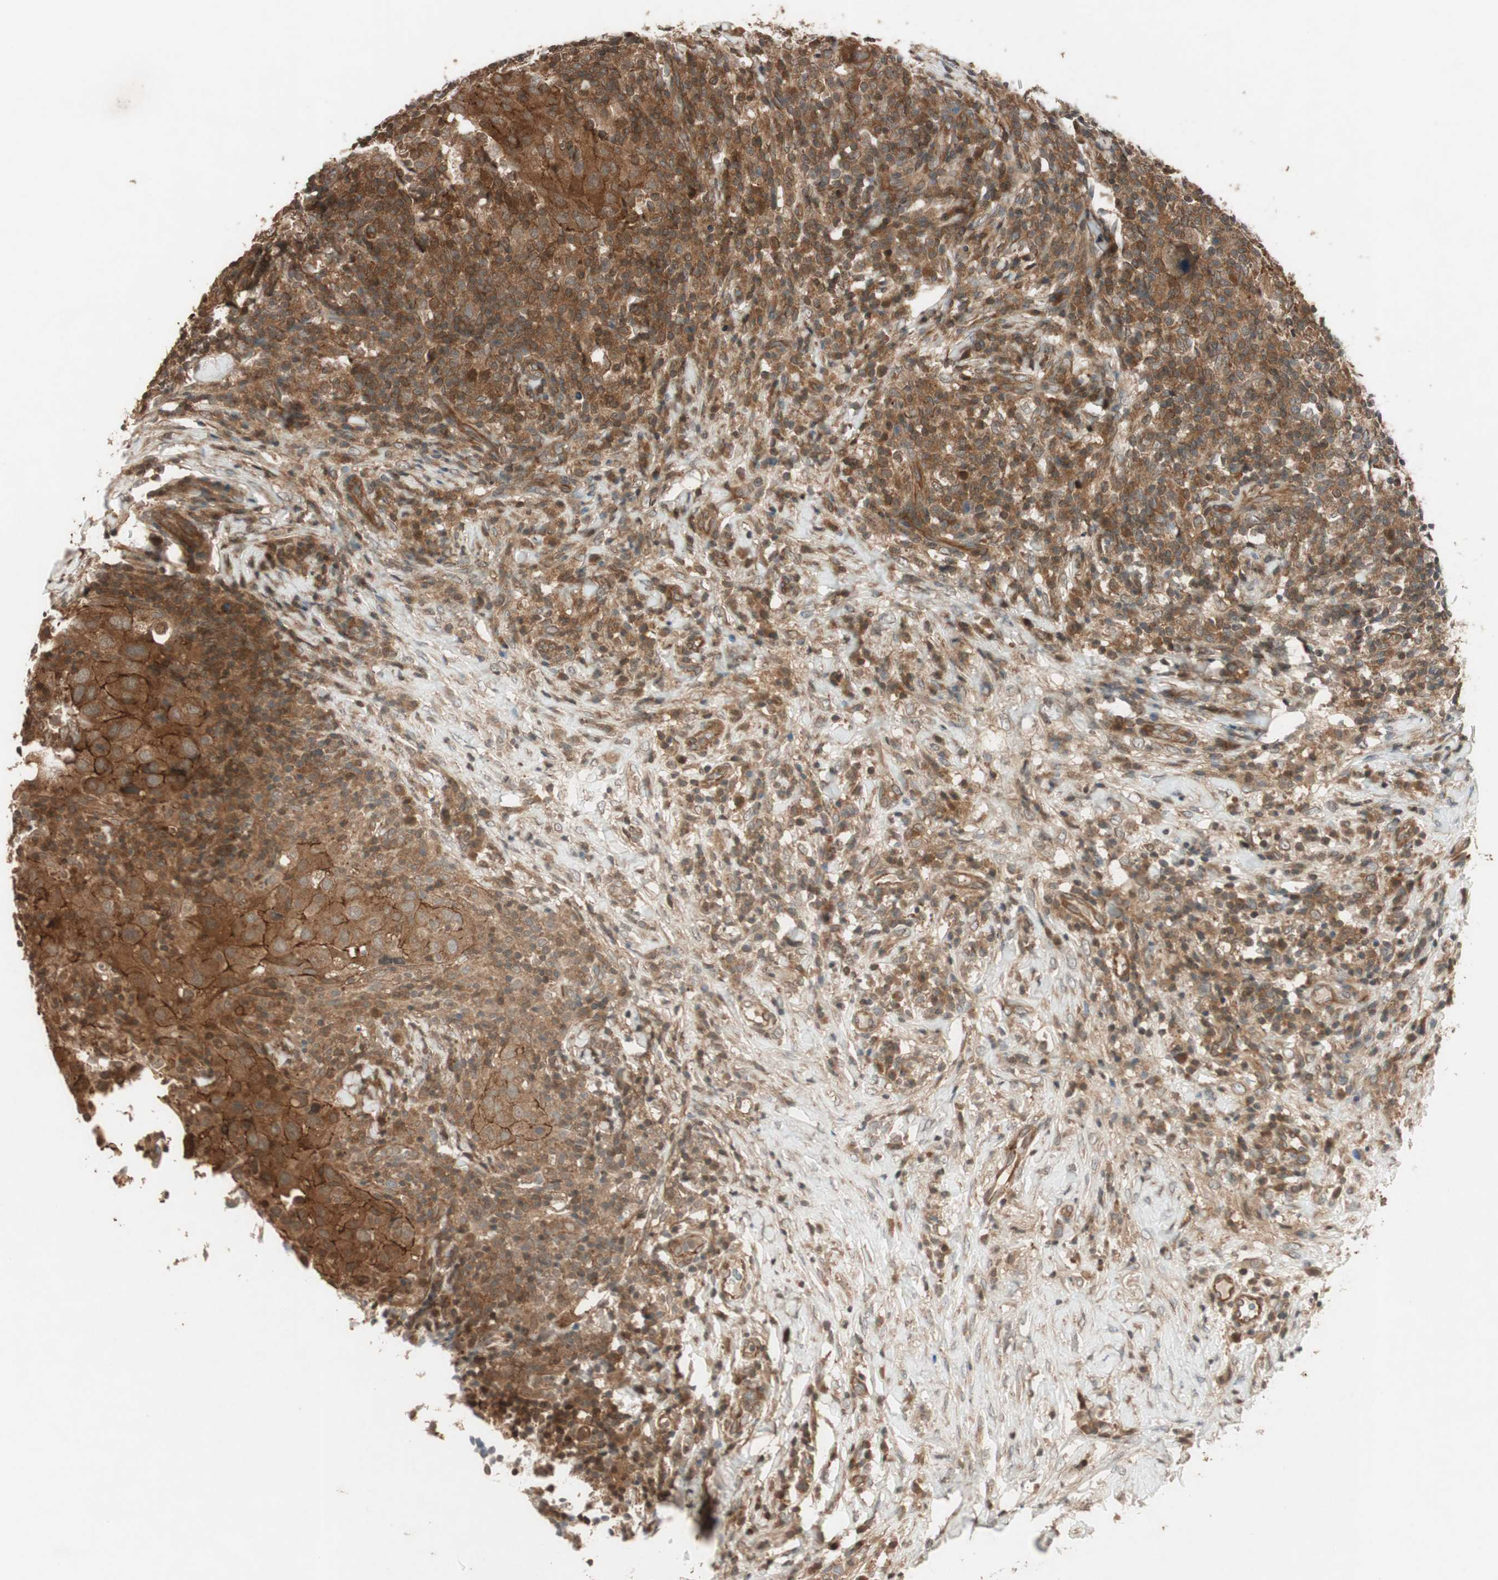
{"staining": {"intensity": "moderate", "quantity": ">75%", "location": "cytoplasmic/membranous"}, "tissue": "breast cancer", "cell_type": "Tumor cells", "image_type": "cancer", "snomed": [{"axis": "morphology", "description": "Duct carcinoma"}, {"axis": "topography", "description": "Breast"}], "caption": "Breast intraductal carcinoma stained with IHC displays moderate cytoplasmic/membranous expression in about >75% of tumor cells.", "gene": "EPHA8", "patient": {"sex": "female", "age": 37}}